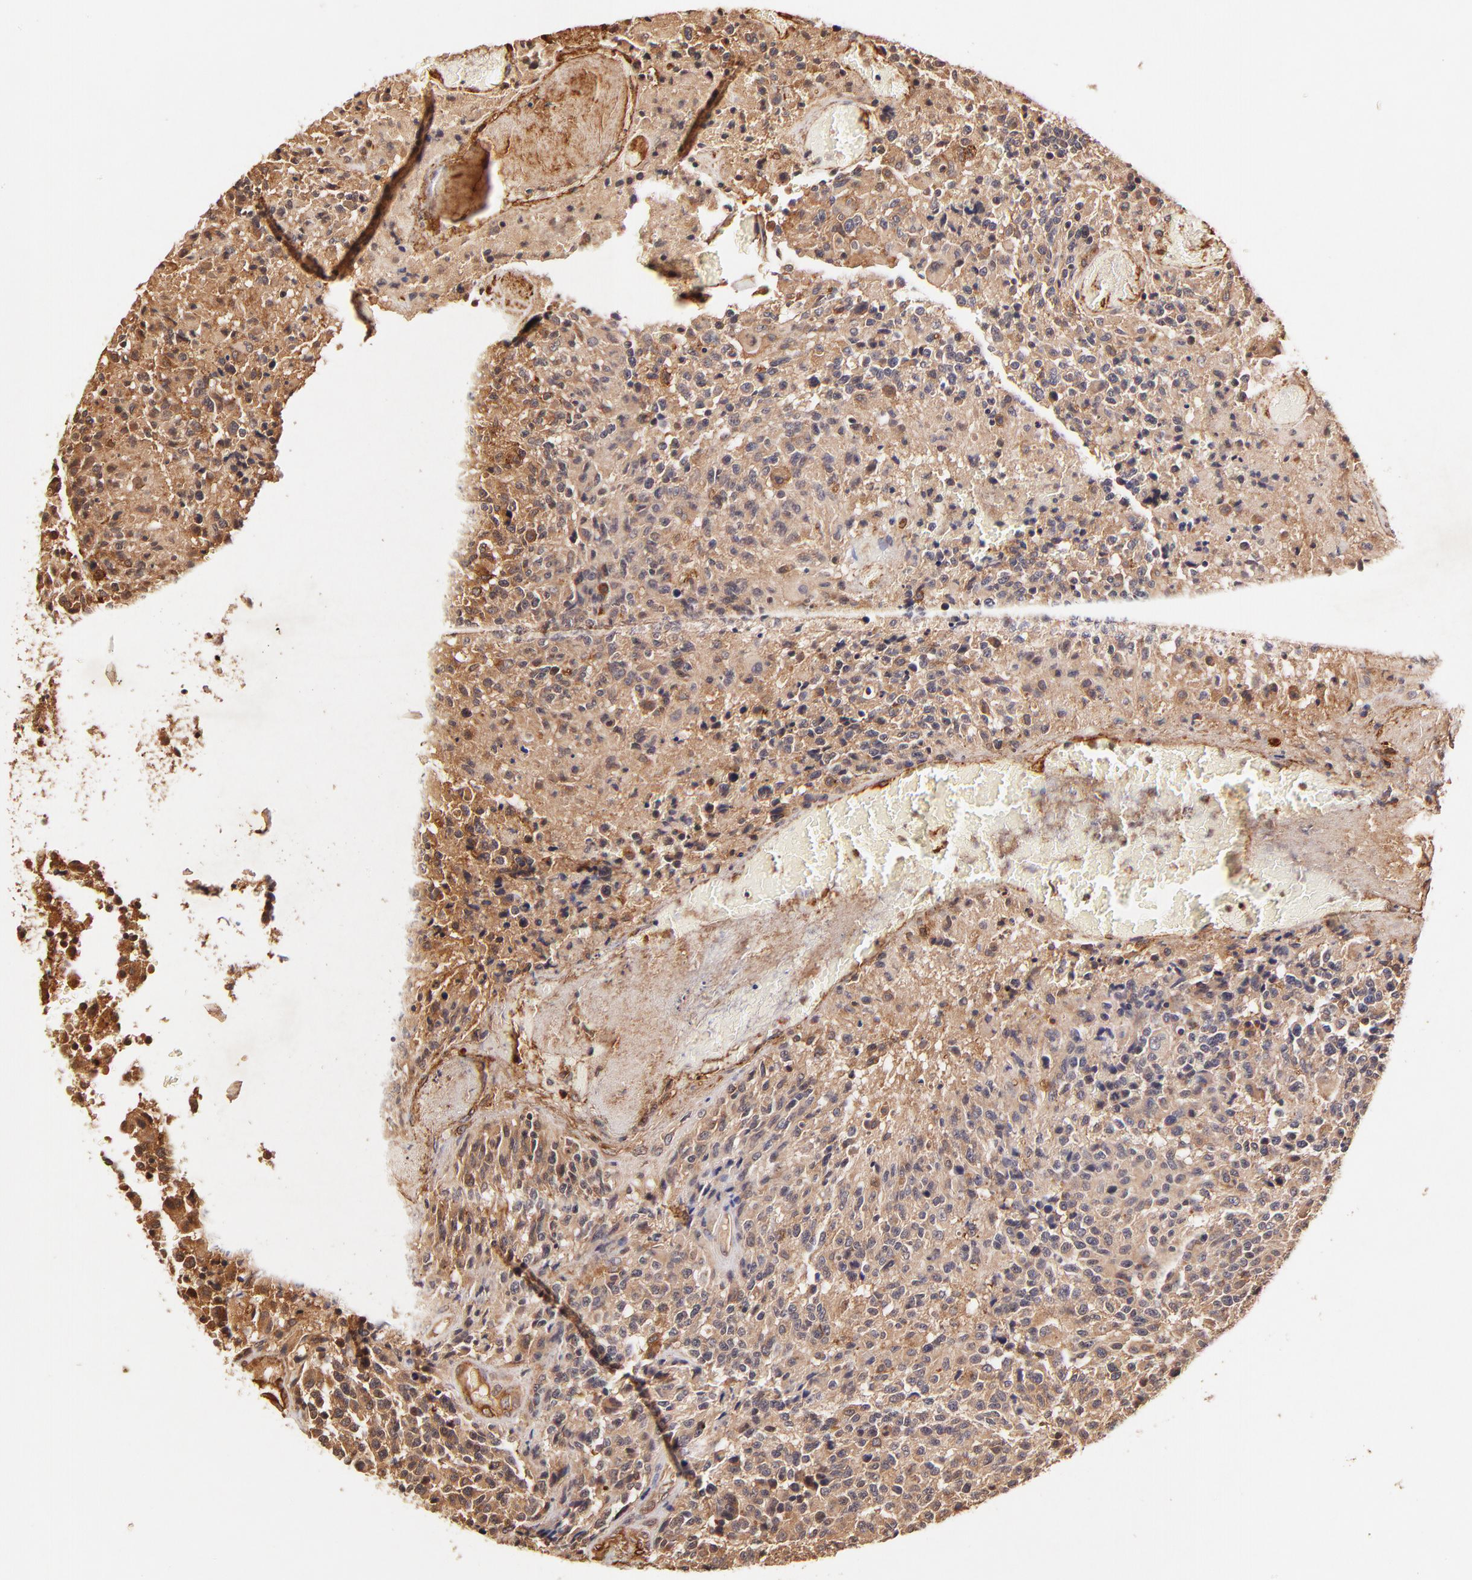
{"staining": {"intensity": "negative", "quantity": "none", "location": "none"}, "tissue": "glioma", "cell_type": "Tumor cells", "image_type": "cancer", "snomed": [{"axis": "morphology", "description": "Glioma, malignant, High grade"}, {"axis": "topography", "description": "Brain"}], "caption": "Immunohistochemistry of human glioma exhibits no staining in tumor cells.", "gene": "ITGB1", "patient": {"sex": "male", "age": 36}}